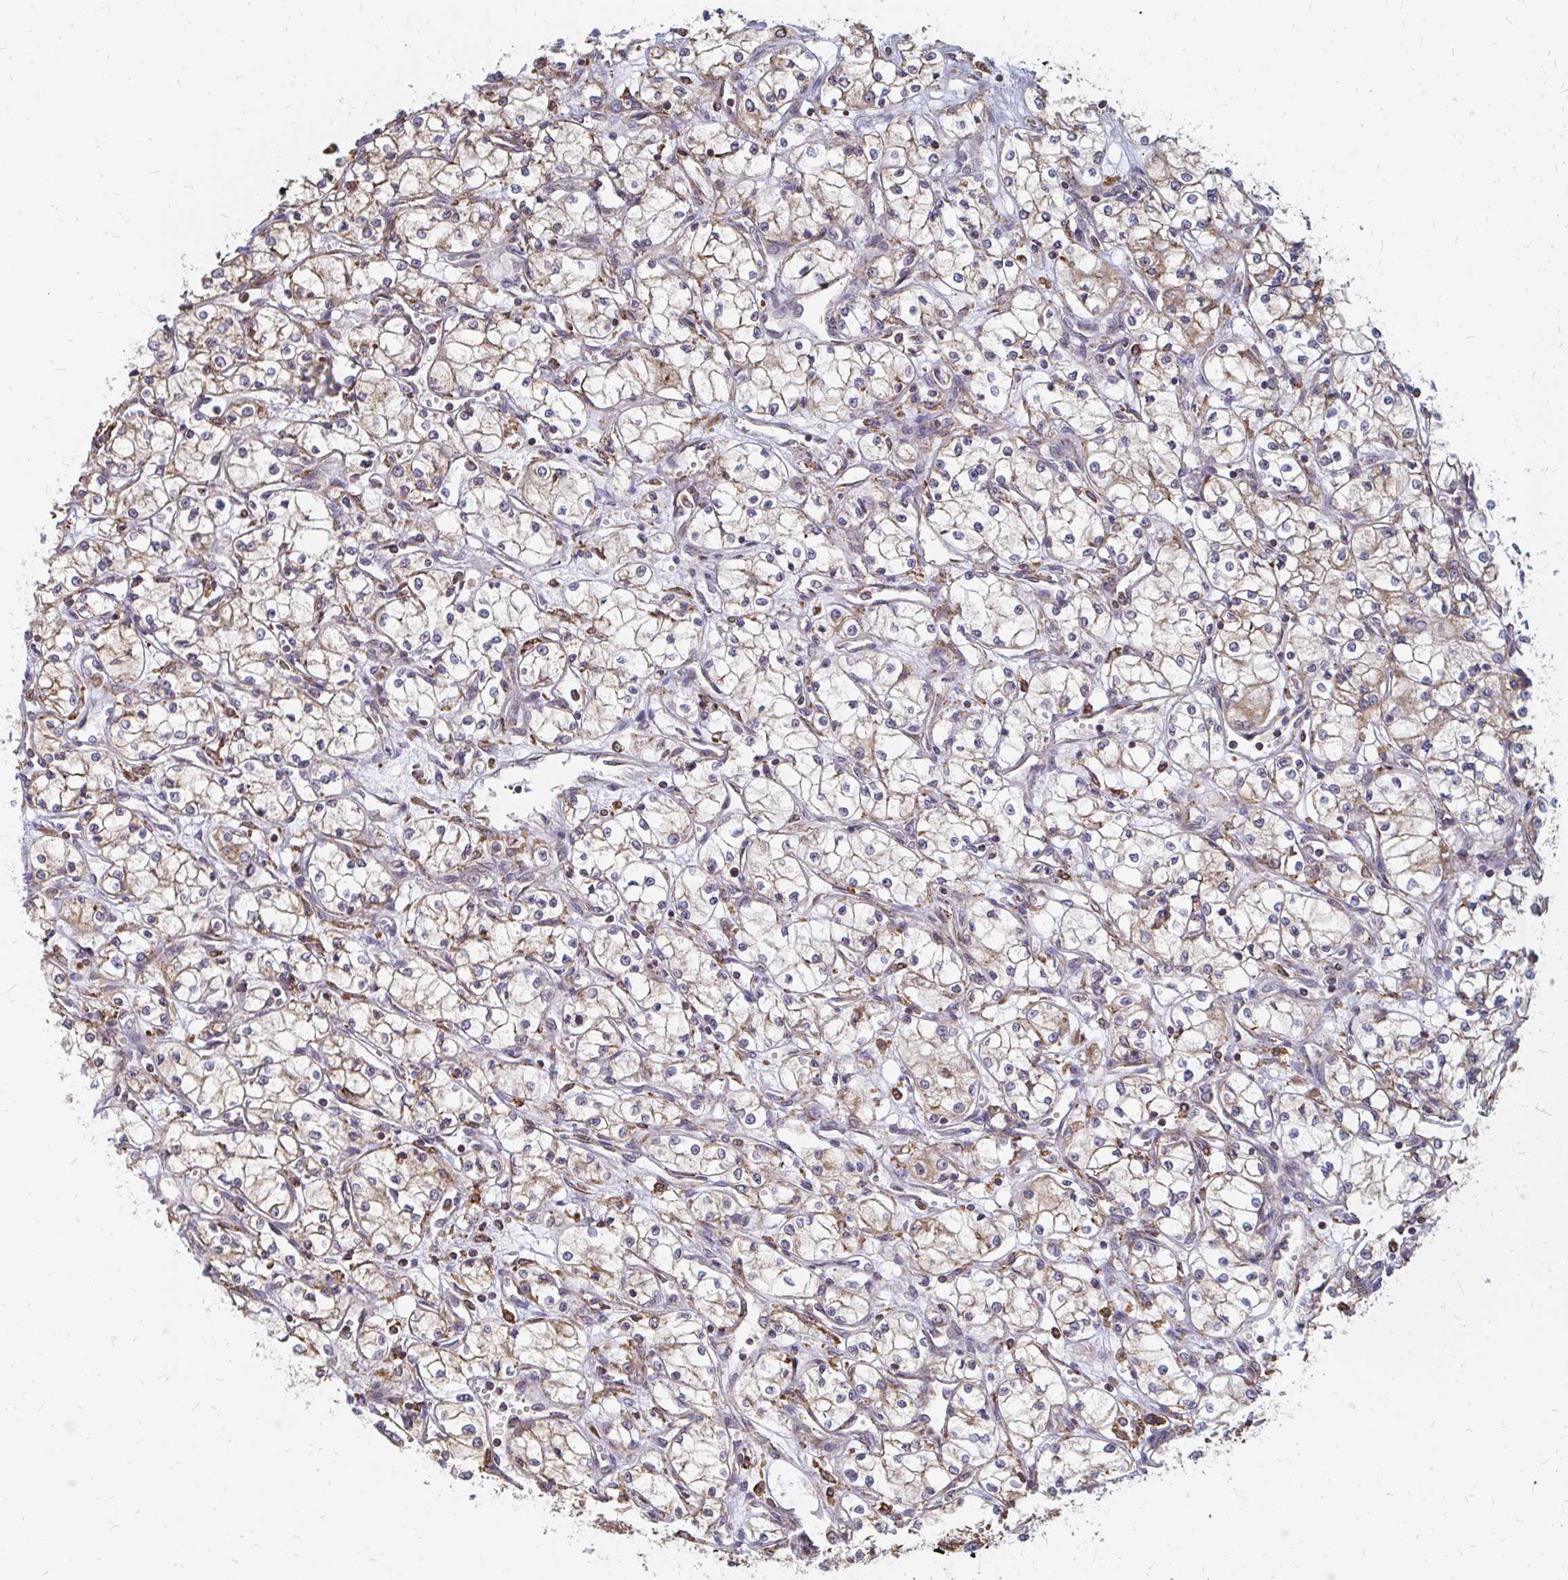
{"staining": {"intensity": "weak", "quantity": "25%-75%", "location": "cytoplasmic/membranous"}, "tissue": "renal cancer", "cell_type": "Tumor cells", "image_type": "cancer", "snomed": [{"axis": "morphology", "description": "Normal tissue, NOS"}, {"axis": "morphology", "description": "Adenocarcinoma, NOS"}, {"axis": "topography", "description": "Kidney"}], "caption": "Weak cytoplasmic/membranous positivity for a protein is seen in about 25%-75% of tumor cells of renal cancer using IHC.", "gene": "PPP1R13L", "patient": {"sex": "male", "age": 59}}